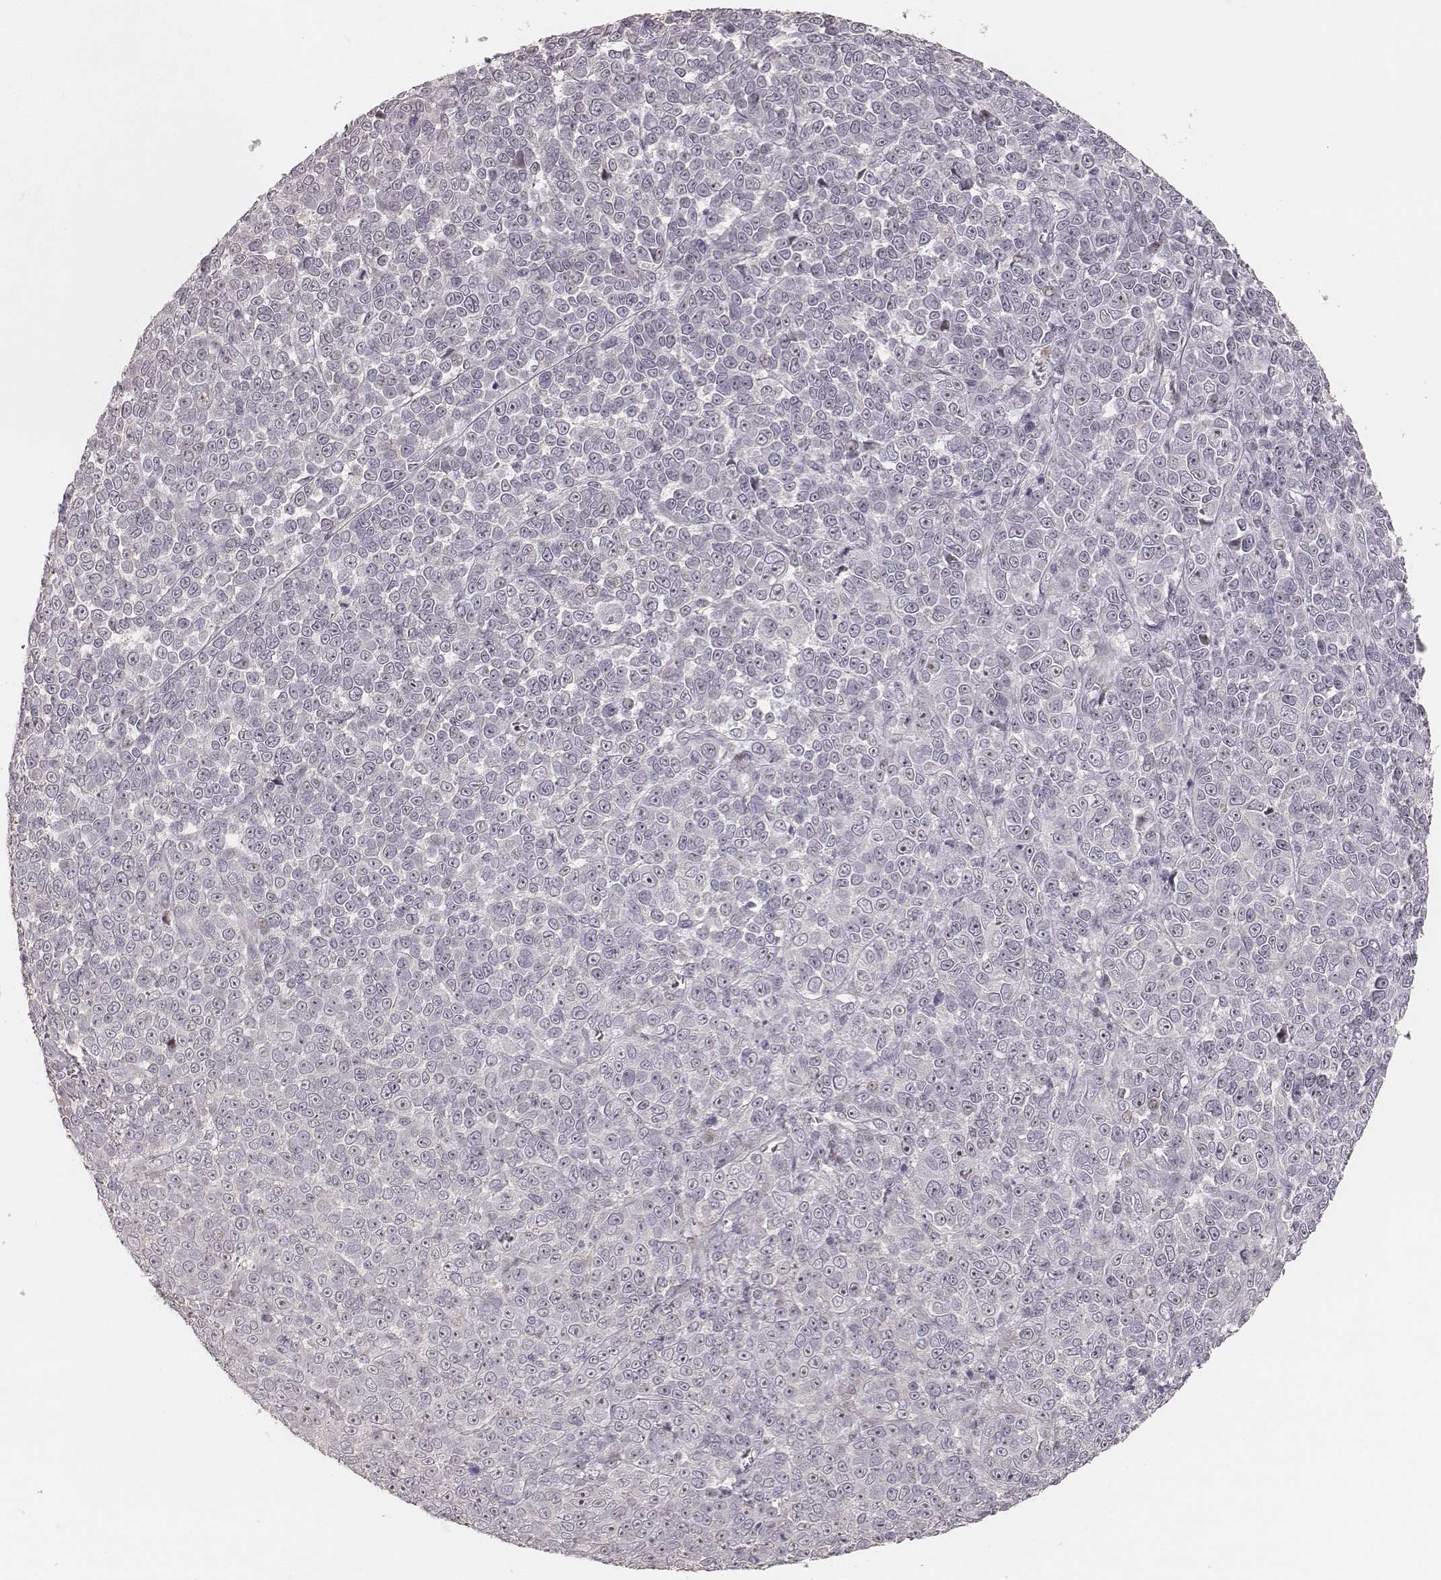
{"staining": {"intensity": "negative", "quantity": "none", "location": "none"}, "tissue": "melanoma", "cell_type": "Tumor cells", "image_type": "cancer", "snomed": [{"axis": "morphology", "description": "Malignant melanoma, NOS"}, {"axis": "topography", "description": "Skin"}], "caption": "This is an IHC photomicrograph of melanoma. There is no positivity in tumor cells.", "gene": "MADCAM1", "patient": {"sex": "female", "age": 95}}